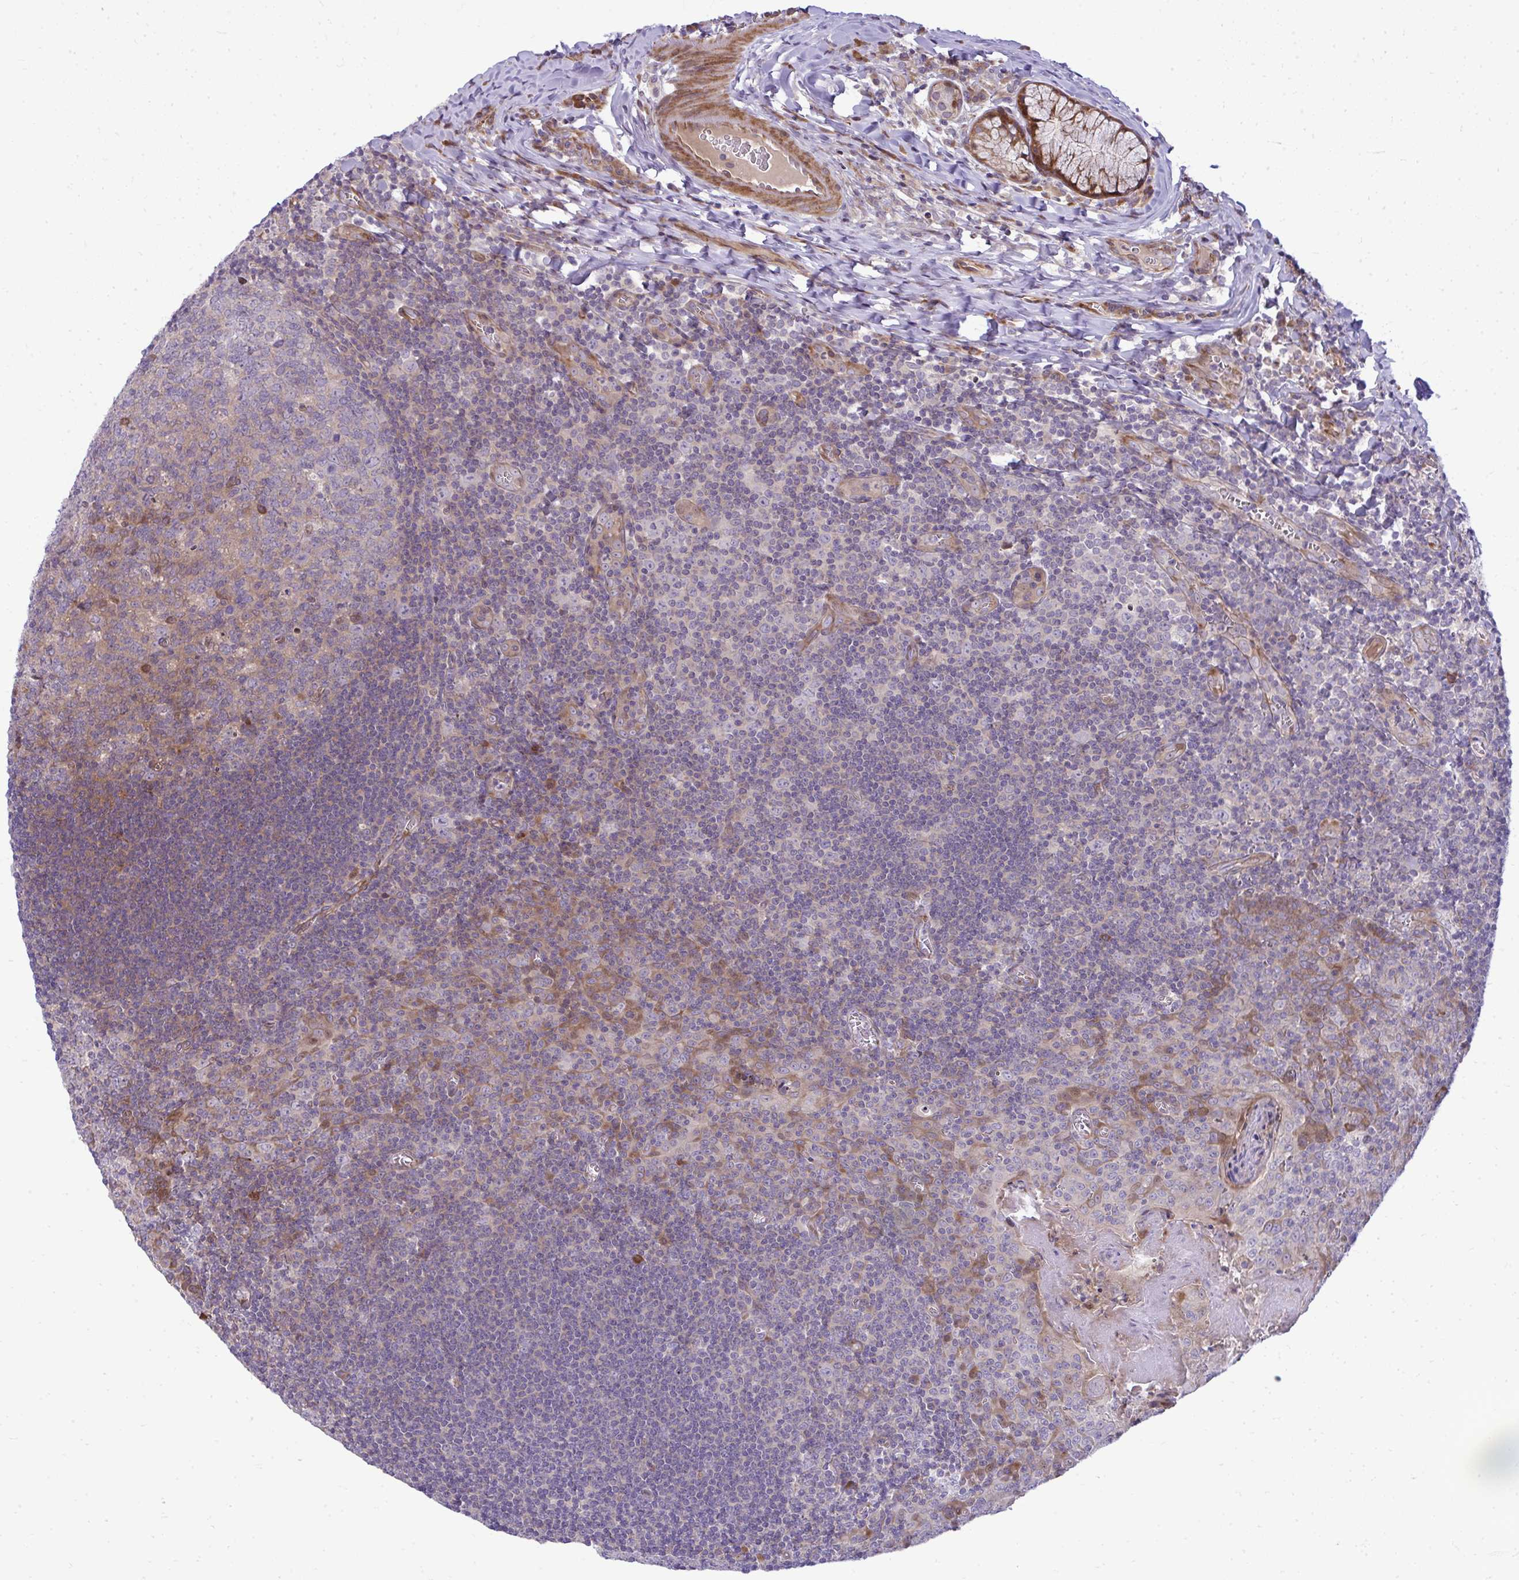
{"staining": {"intensity": "weak", "quantity": "<25%", "location": "cytoplasmic/membranous"}, "tissue": "tonsil", "cell_type": "Germinal center cells", "image_type": "normal", "snomed": [{"axis": "morphology", "description": "Normal tissue, NOS"}, {"axis": "morphology", "description": "Inflammation, NOS"}, {"axis": "topography", "description": "Tonsil"}], "caption": "IHC of unremarkable tonsil shows no staining in germinal center cells. Brightfield microscopy of immunohistochemistry (IHC) stained with DAB (brown) and hematoxylin (blue), captured at high magnification.", "gene": "ZSCAN9", "patient": {"sex": "female", "age": 31}}